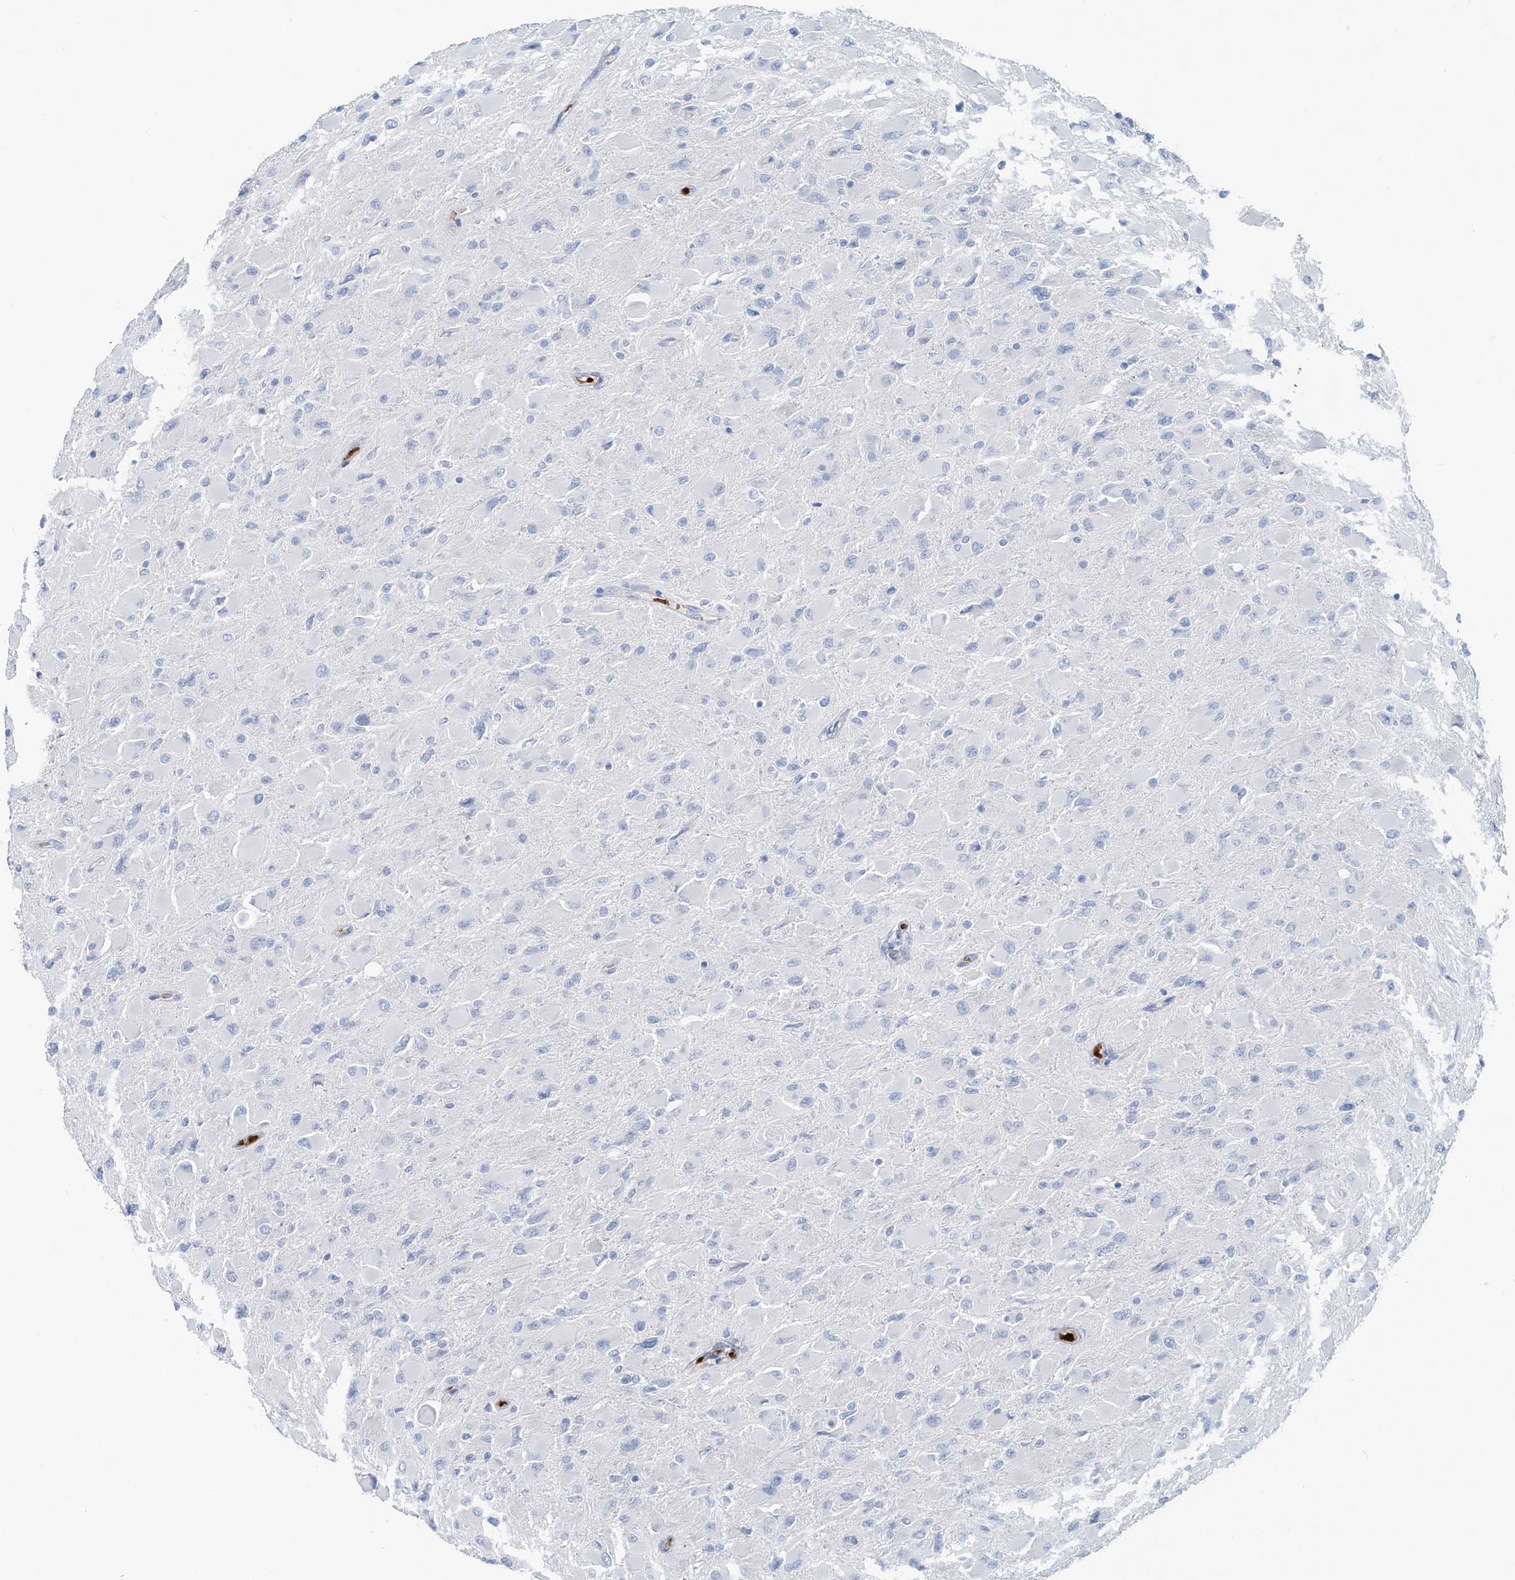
{"staining": {"intensity": "negative", "quantity": "none", "location": "none"}, "tissue": "glioma", "cell_type": "Tumor cells", "image_type": "cancer", "snomed": [{"axis": "morphology", "description": "Glioma, malignant, High grade"}, {"axis": "topography", "description": "Cerebral cortex"}], "caption": "This is an IHC histopathology image of malignant high-grade glioma. There is no staining in tumor cells.", "gene": "HBA2", "patient": {"sex": "female", "age": 36}}